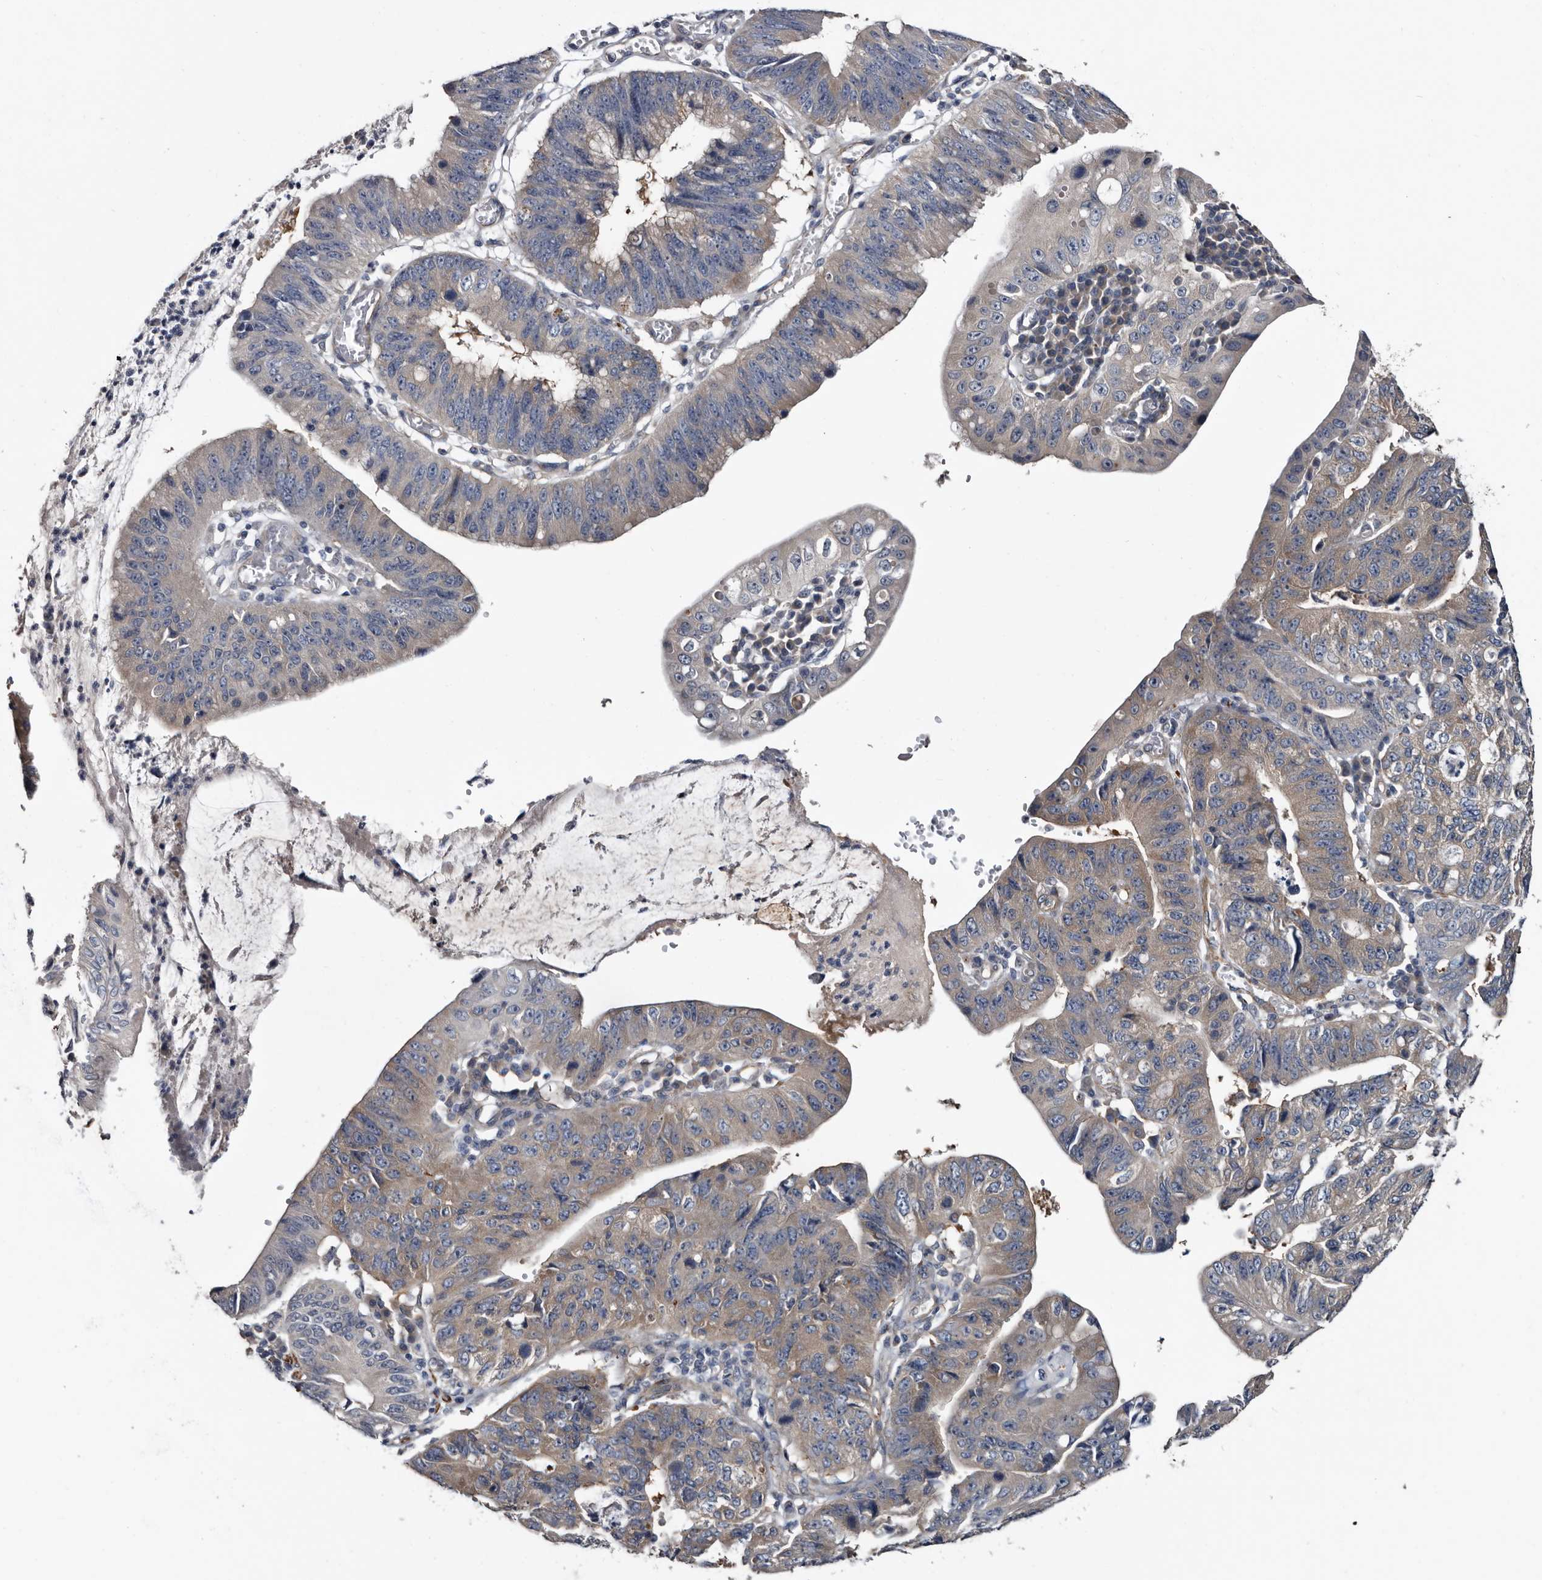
{"staining": {"intensity": "weak", "quantity": ">75%", "location": "cytoplasmic/membranous"}, "tissue": "stomach cancer", "cell_type": "Tumor cells", "image_type": "cancer", "snomed": [{"axis": "morphology", "description": "Adenocarcinoma, NOS"}, {"axis": "topography", "description": "Stomach"}], "caption": "IHC micrograph of neoplastic tissue: stomach cancer stained using immunohistochemistry (IHC) reveals low levels of weak protein expression localized specifically in the cytoplasmic/membranous of tumor cells, appearing as a cytoplasmic/membranous brown color.", "gene": "IARS1", "patient": {"sex": "male", "age": 59}}